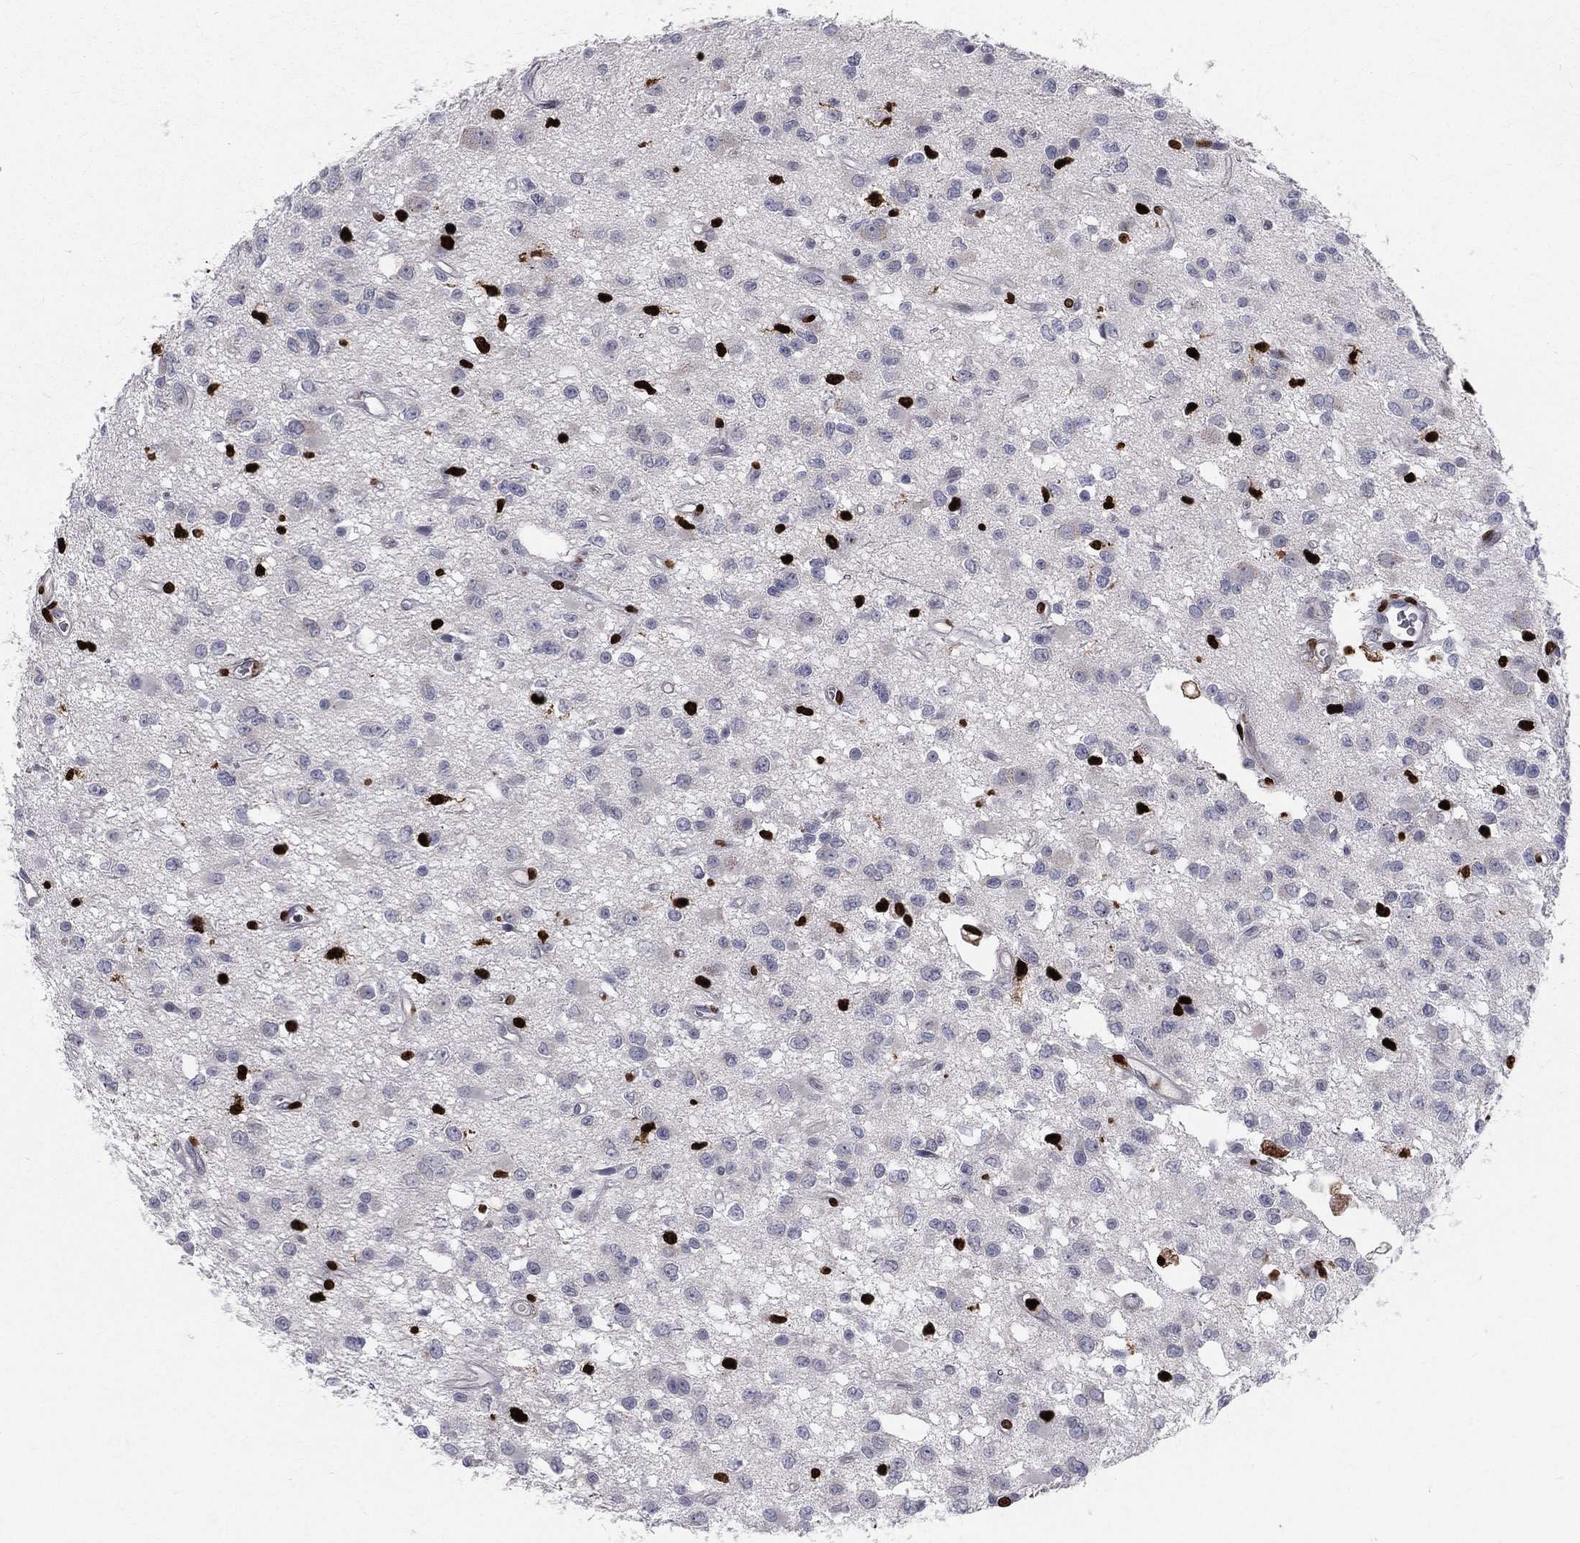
{"staining": {"intensity": "negative", "quantity": "none", "location": "none"}, "tissue": "glioma", "cell_type": "Tumor cells", "image_type": "cancer", "snomed": [{"axis": "morphology", "description": "Glioma, malignant, Low grade"}, {"axis": "topography", "description": "Brain"}], "caption": "The IHC image has no significant expression in tumor cells of glioma tissue. (DAB (3,3'-diaminobenzidine) immunohistochemistry (IHC) with hematoxylin counter stain).", "gene": "MNDA", "patient": {"sex": "female", "age": 45}}